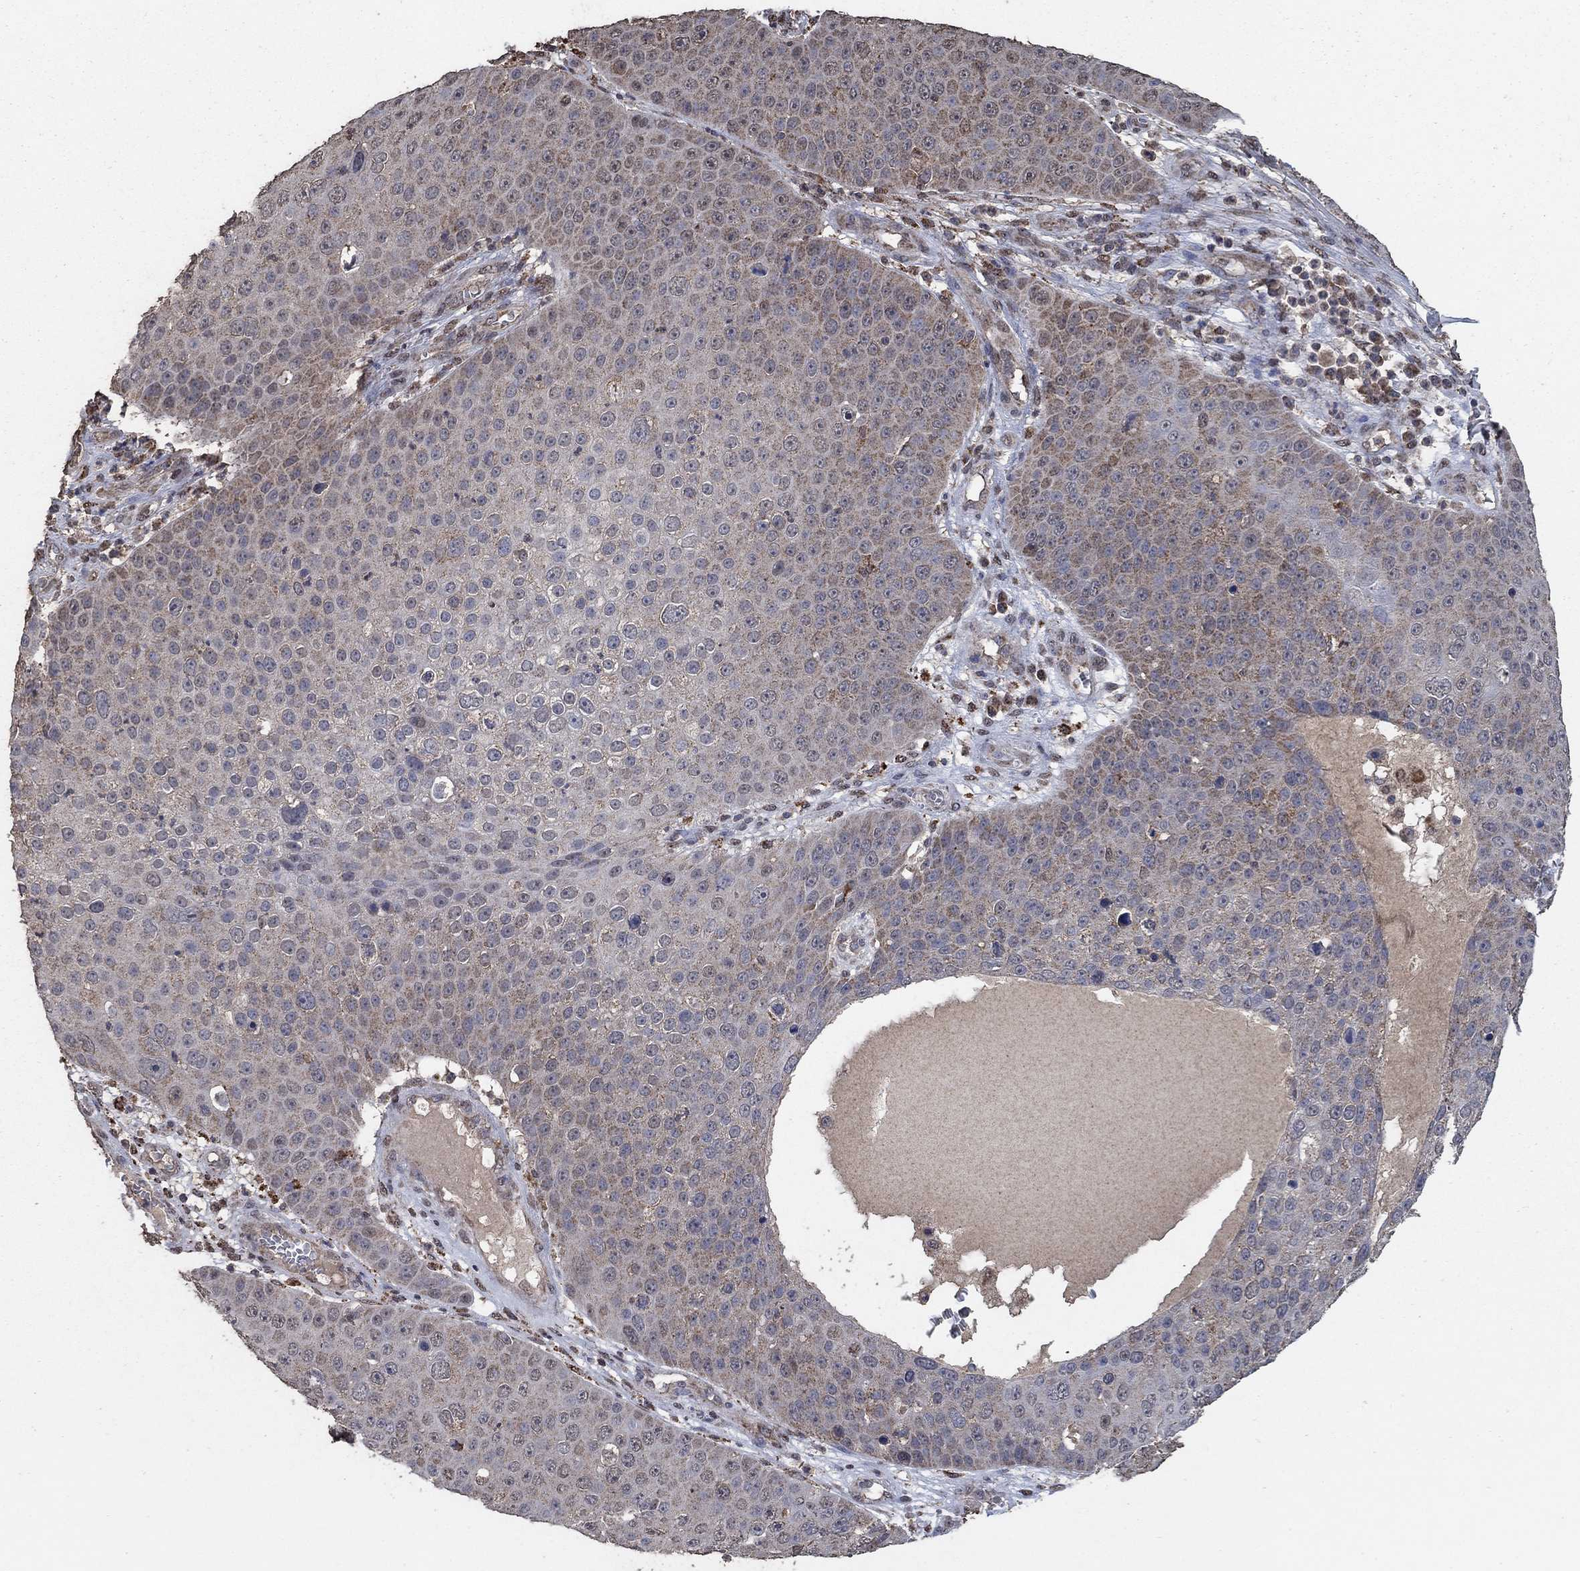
{"staining": {"intensity": "weak", "quantity": "25%-75%", "location": "cytoplasmic/membranous"}, "tissue": "skin cancer", "cell_type": "Tumor cells", "image_type": "cancer", "snomed": [{"axis": "morphology", "description": "Squamous cell carcinoma, NOS"}, {"axis": "topography", "description": "Skin"}], "caption": "Immunohistochemical staining of skin cancer displays low levels of weak cytoplasmic/membranous protein positivity in approximately 25%-75% of tumor cells.", "gene": "MRPS24", "patient": {"sex": "male", "age": 71}}